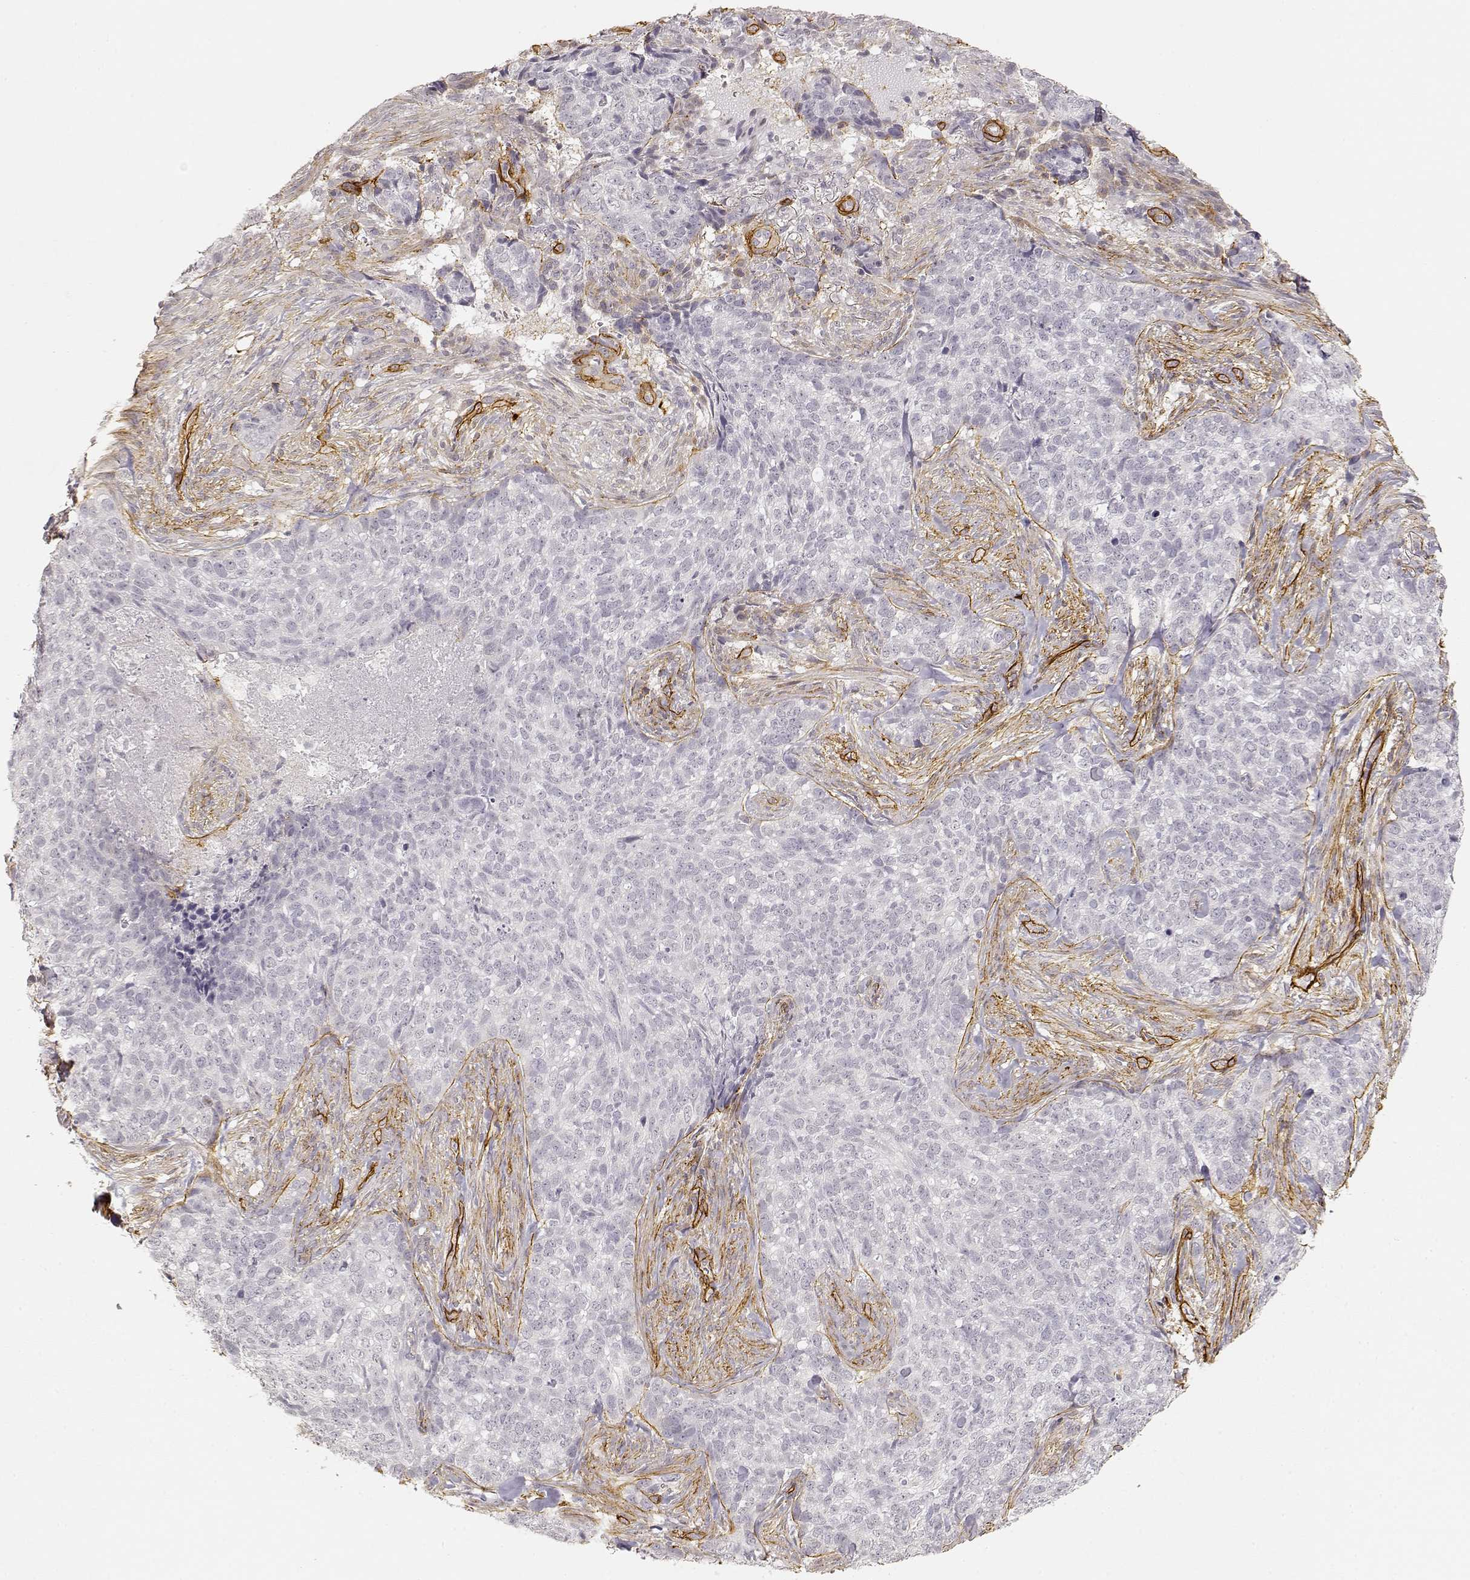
{"staining": {"intensity": "negative", "quantity": "none", "location": "none"}, "tissue": "skin cancer", "cell_type": "Tumor cells", "image_type": "cancer", "snomed": [{"axis": "morphology", "description": "Basal cell carcinoma"}, {"axis": "topography", "description": "Skin"}], "caption": "This is an IHC image of human basal cell carcinoma (skin). There is no staining in tumor cells.", "gene": "LAMA4", "patient": {"sex": "female", "age": 69}}